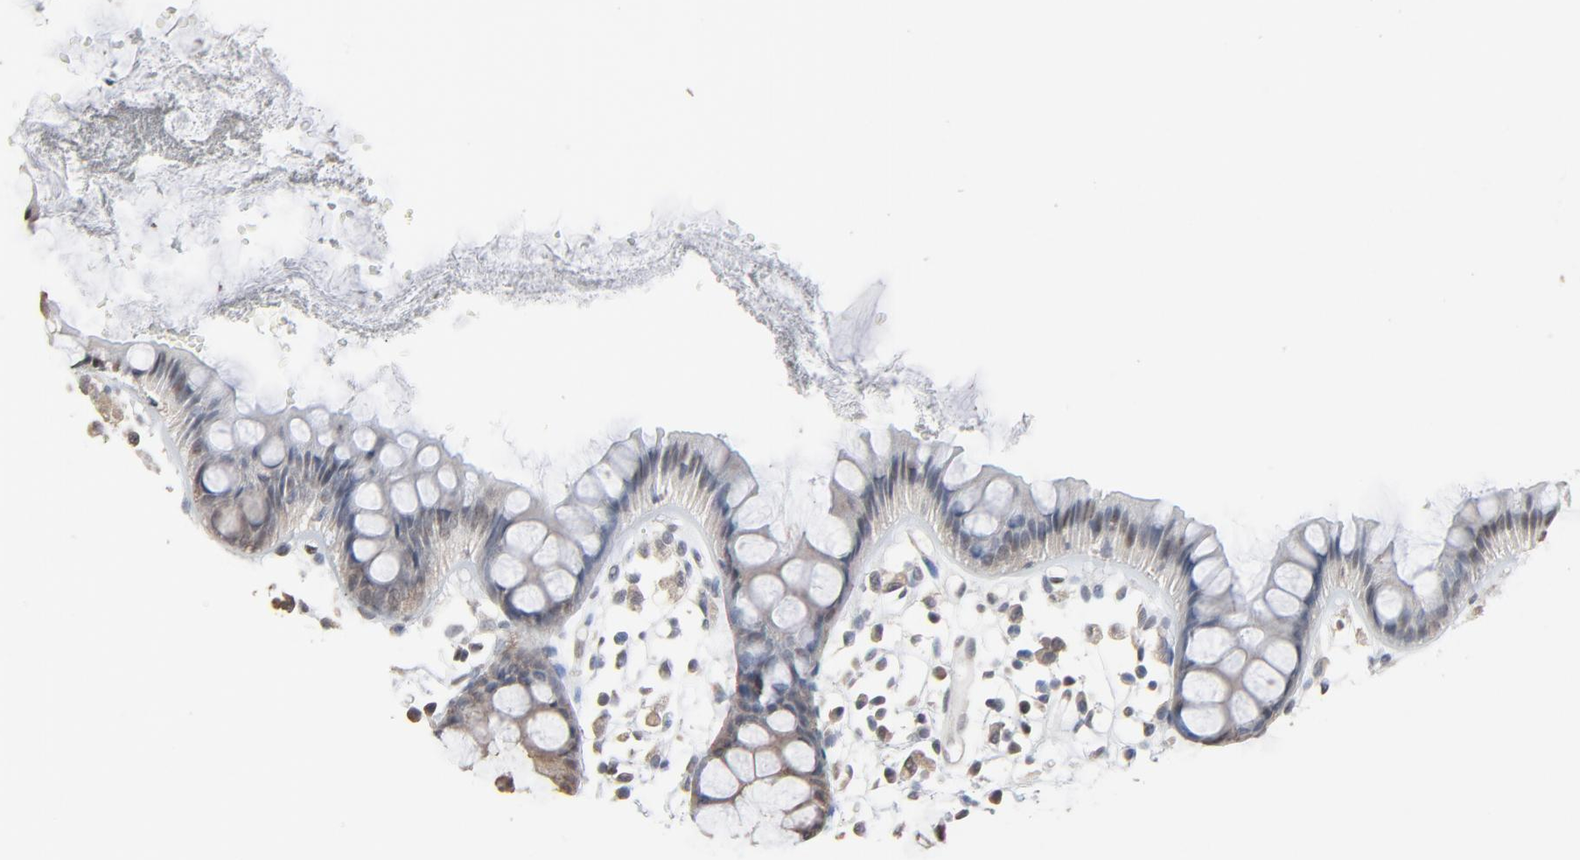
{"staining": {"intensity": "moderate", "quantity": ">75%", "location": "cytoplasmic/membranous"}, "tissue": "rectum", "cell_type": "Glandular cells", "image_type": "normal", "snomed": [{"axis": "morphology", "description": "Normal tissue, NOS"}, {"axis": "topography", "description": "Rectum"}], "caption": "Rectum stained with immunohistochemistry (IHC) reveals moderate cytoplasmic/membranous staining in approximately >75% of glandular cells. The protein is shown in brown color, while the nuclei are stained blue.", "gene": "CCT5", "patient": {"sex": "female", "age": 66}}